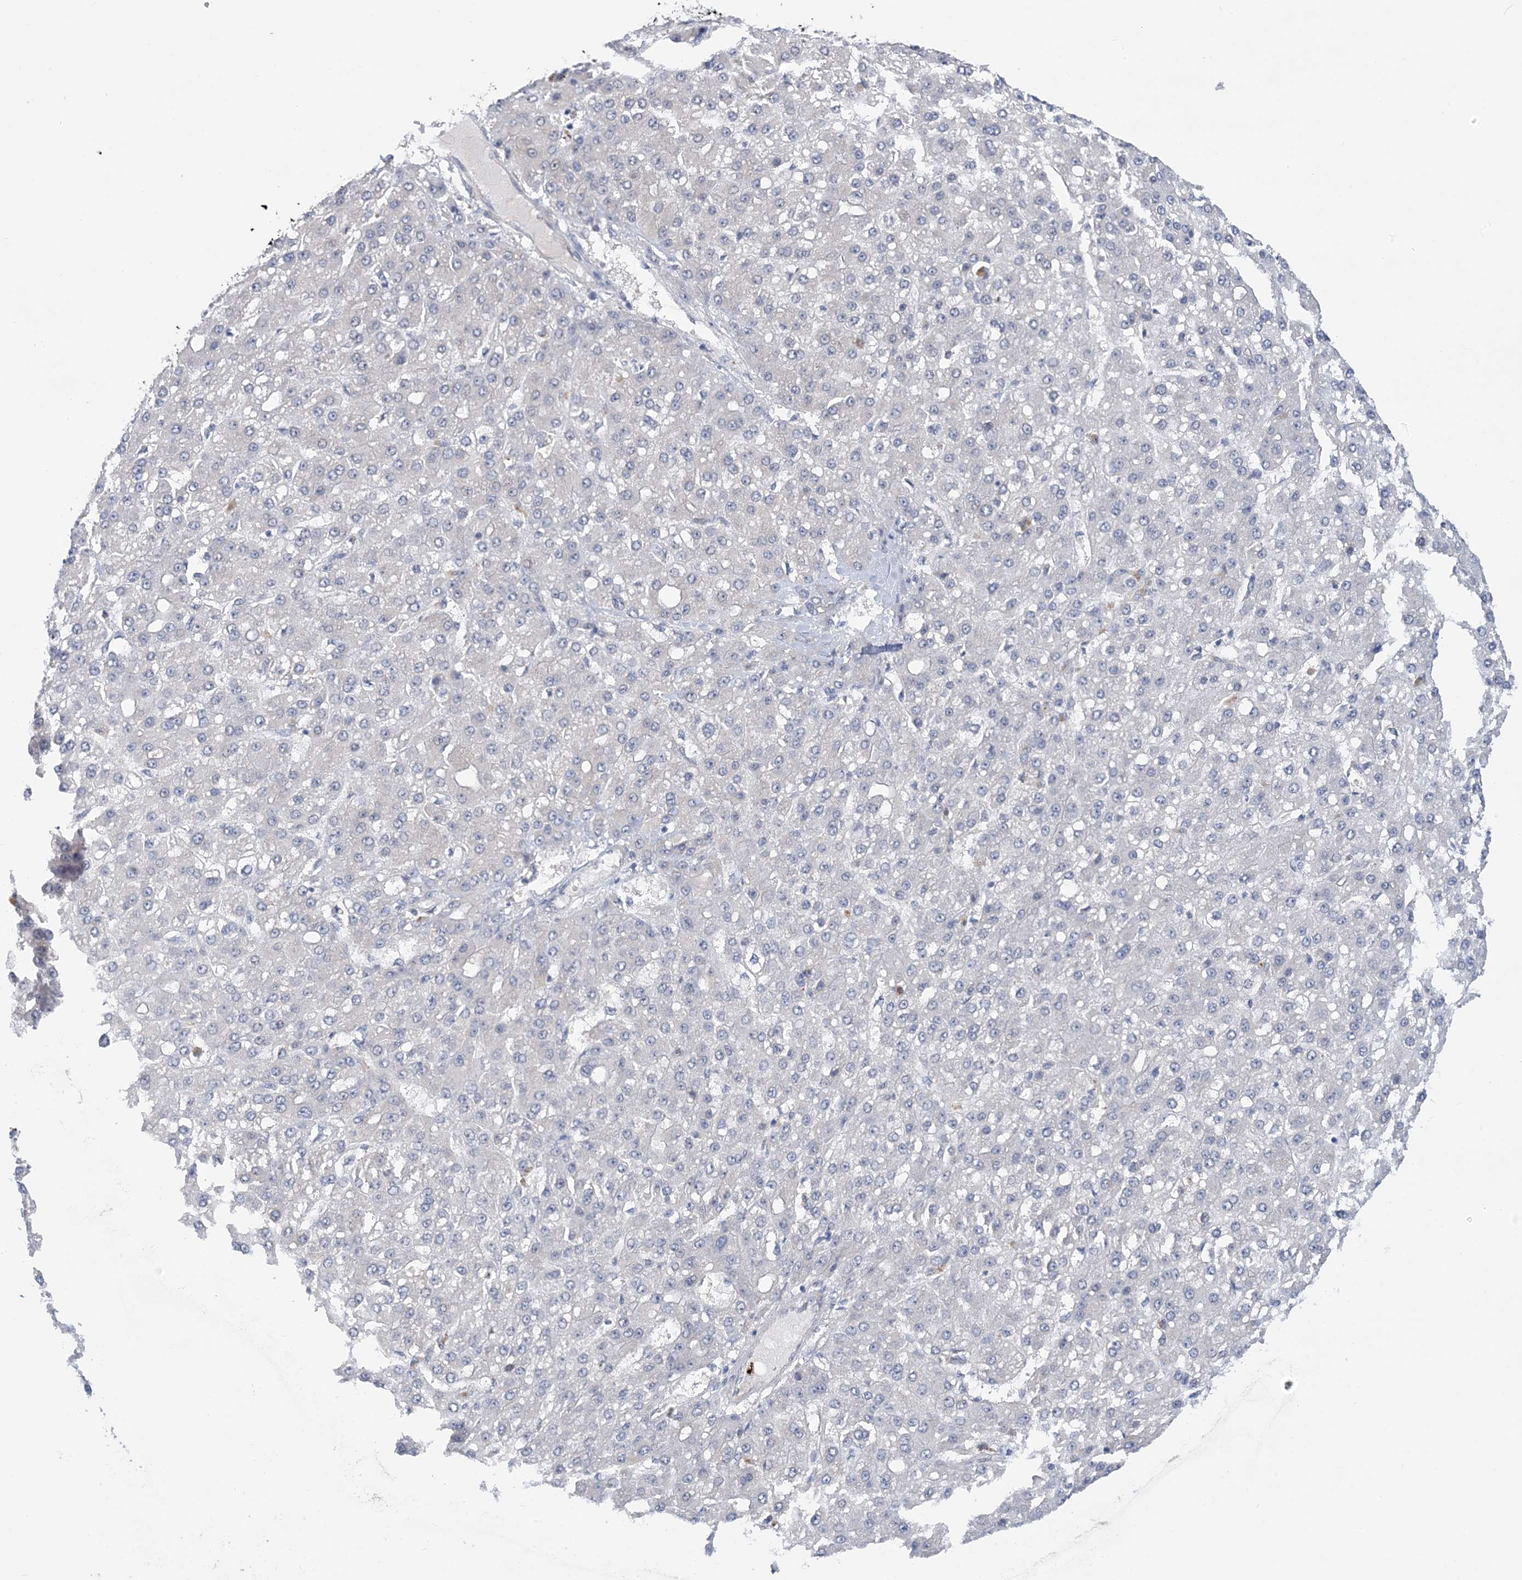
{"staining": {"intensity": "negative", "quantity": "none", "location": "none"}, "tissue": "liver cancer", "cell_type": "Tumor cells", "image_type": "cancer", "snomed": [{"axis": "morphology", "description": "Carcinoma, Hepatocellular, NOS"}, {"axis": "topography", "description": "Liver"}], "caption": "Image shows no significant protein positivity in tumor cells of liver cancer (hepatocellular carcinoma). The staining is performed using DAB (3,3'-diaminobenzidine) brown chromogen with nuclei counter-stained in using hematoxylin.", "gene": "TTYH1", "patient": {"sex": "male", "age": 67}}